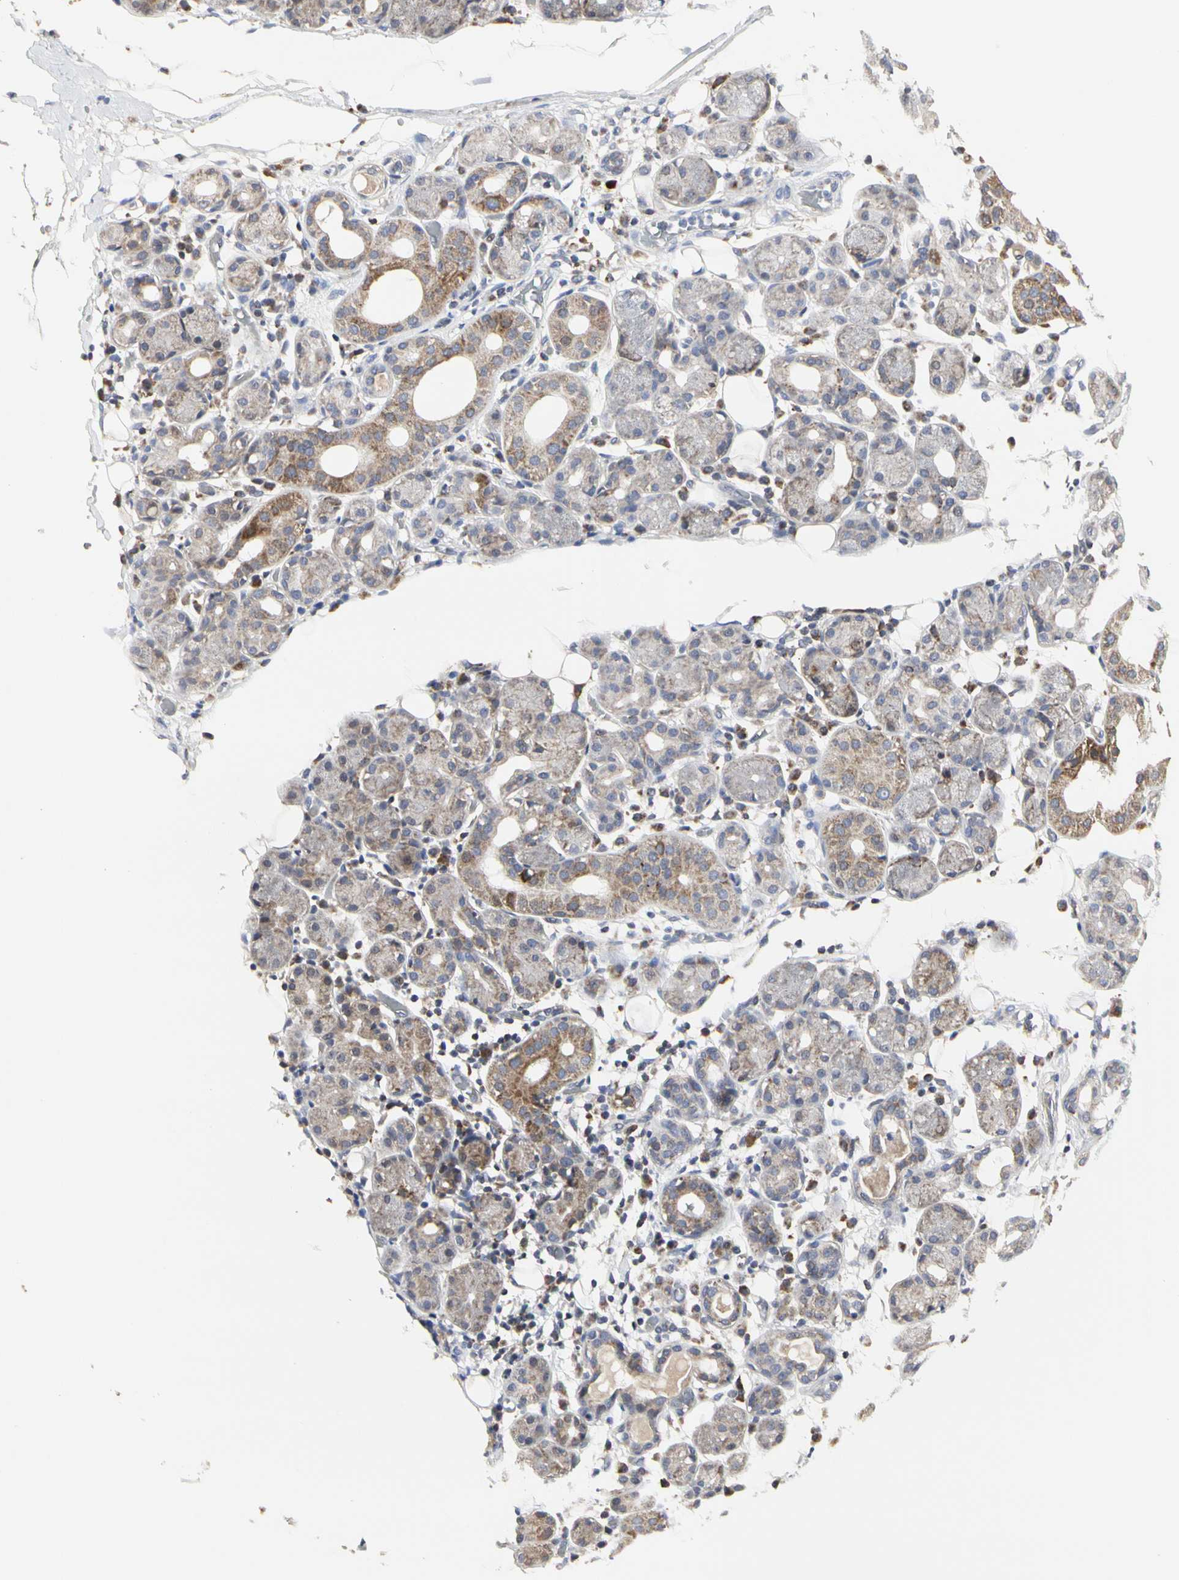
{"staining": {"intensity": "weak", "quantity": "<25%", "location": "cytoplasmic/membranous"}, "tissue": "salivary gland", "cell_type": "Glandular cells", "image_type": "normal", "snomed": [{"axis": "morphology", "description": "Normal tissue, NOS"}, {"axis": "topography", "description": "Salivary gland"}, {"axis": "topography", "description": "Peripheral nerve tissue"}], "caption": "Immunohistochemistry photomicrograph of benign salivary gland: salivary gland stained with DAB (3,3'-diaminobenzidine) demonstrates no significant protein staining in glandular cells. Brightfield microscopy of immunohistochemistry stained with DAB (brown) and hematoxylin (blue), captured at high magnification.", "gene": "TSKU", "patient": {"sex": "male", "age": 62}}